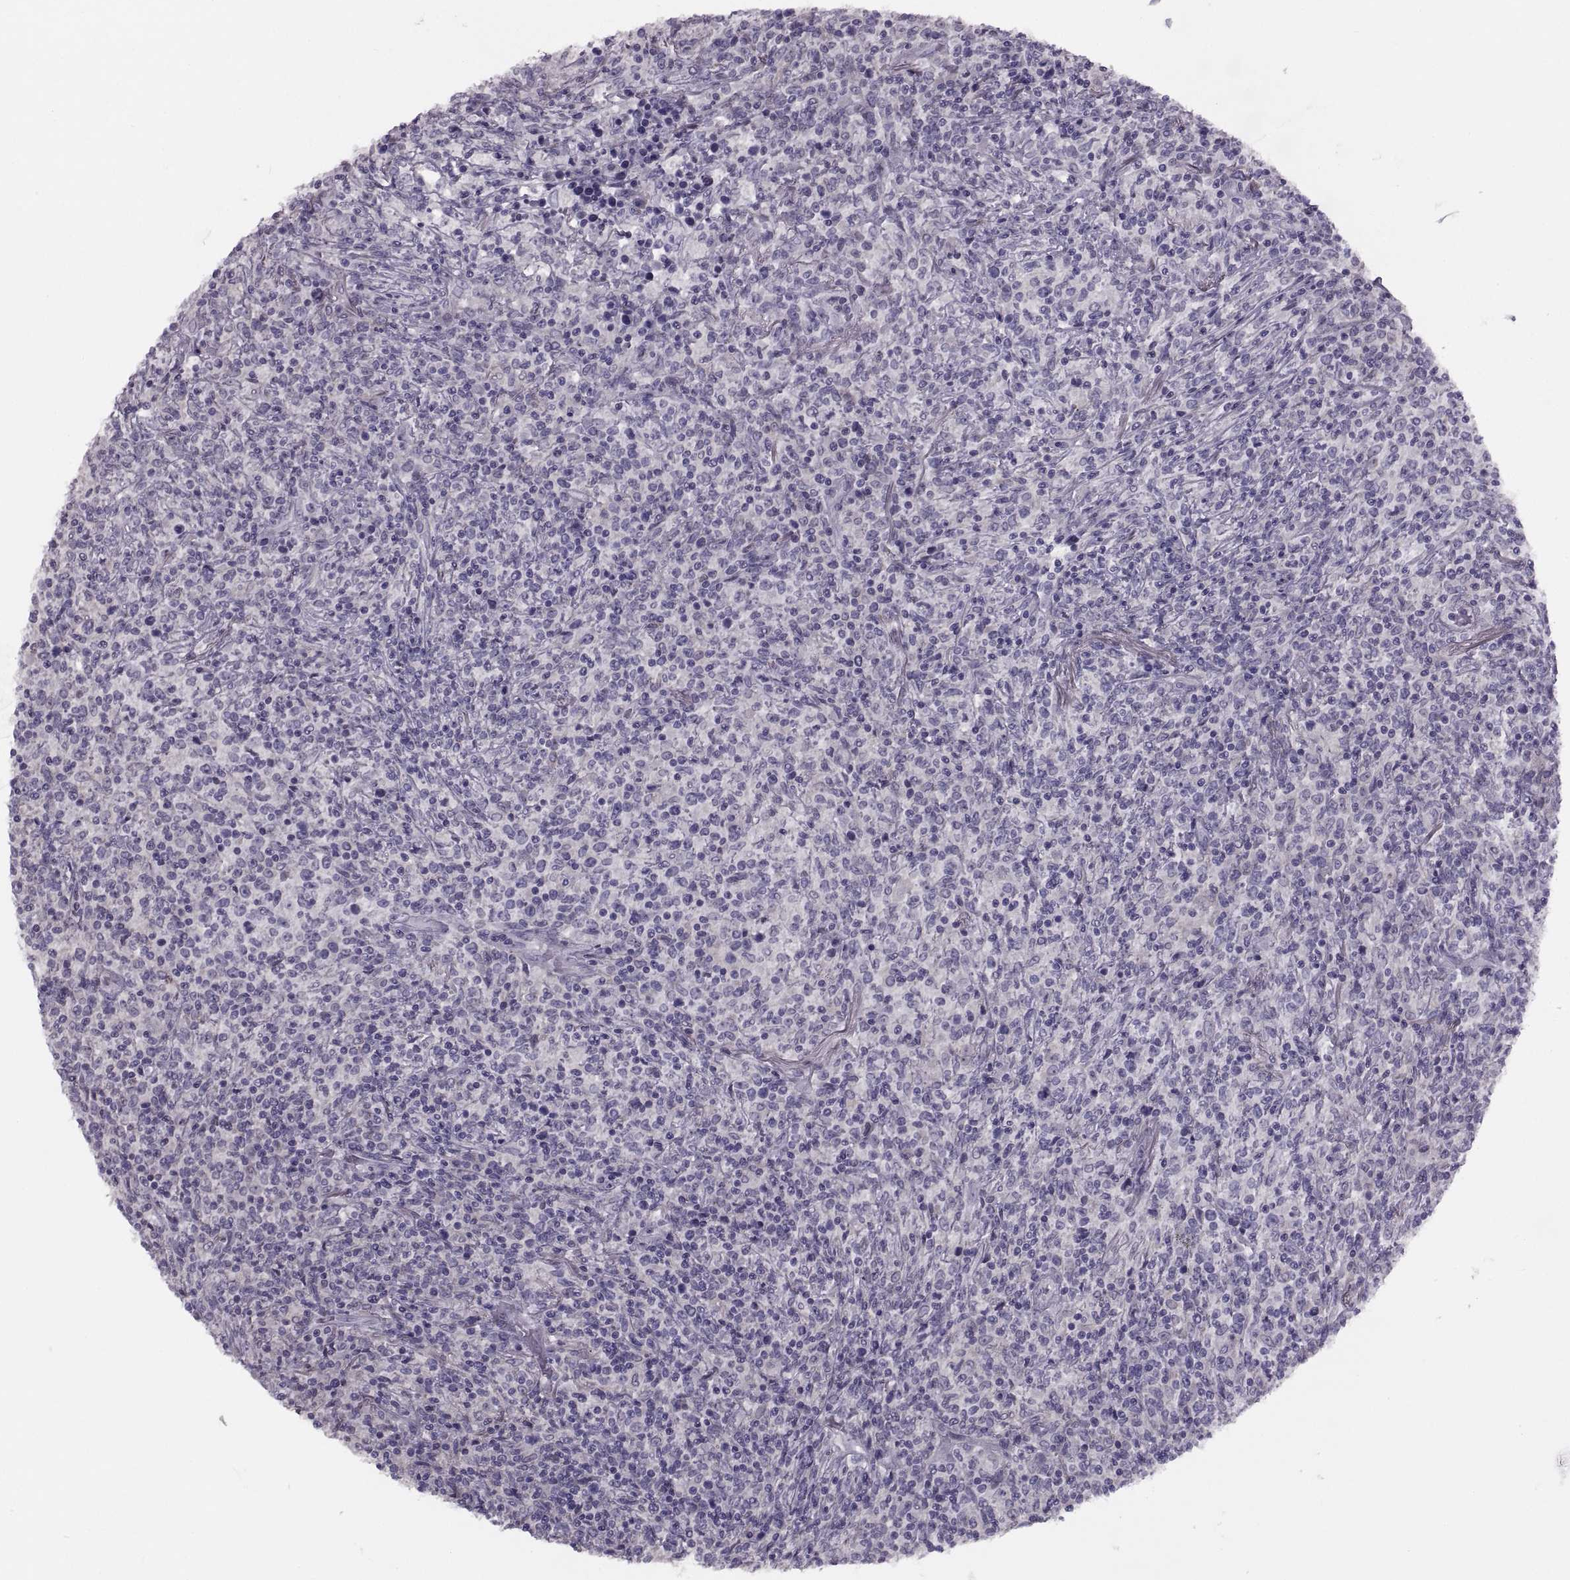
{"staining": {"intensity": "negative", "quantity": "none", "location": "none"}, "tissue": "lymphoma", "cell_type": "Tumor cells", "image_type": "cancer", "snomed": [{"axis": "morphology", "description": "Malignant lymphoma, non-Hodgkin's type, High grade"}, {"axis": "topography", "description": "Lung"}], "caption": "Immunohistochemistry histopathology image of human lymphoma stained for a protein (brown), which demonstrates no expression in tumor cells.", "gene": "BSPH1", "patient": {"sex": "male", "age": 79}}